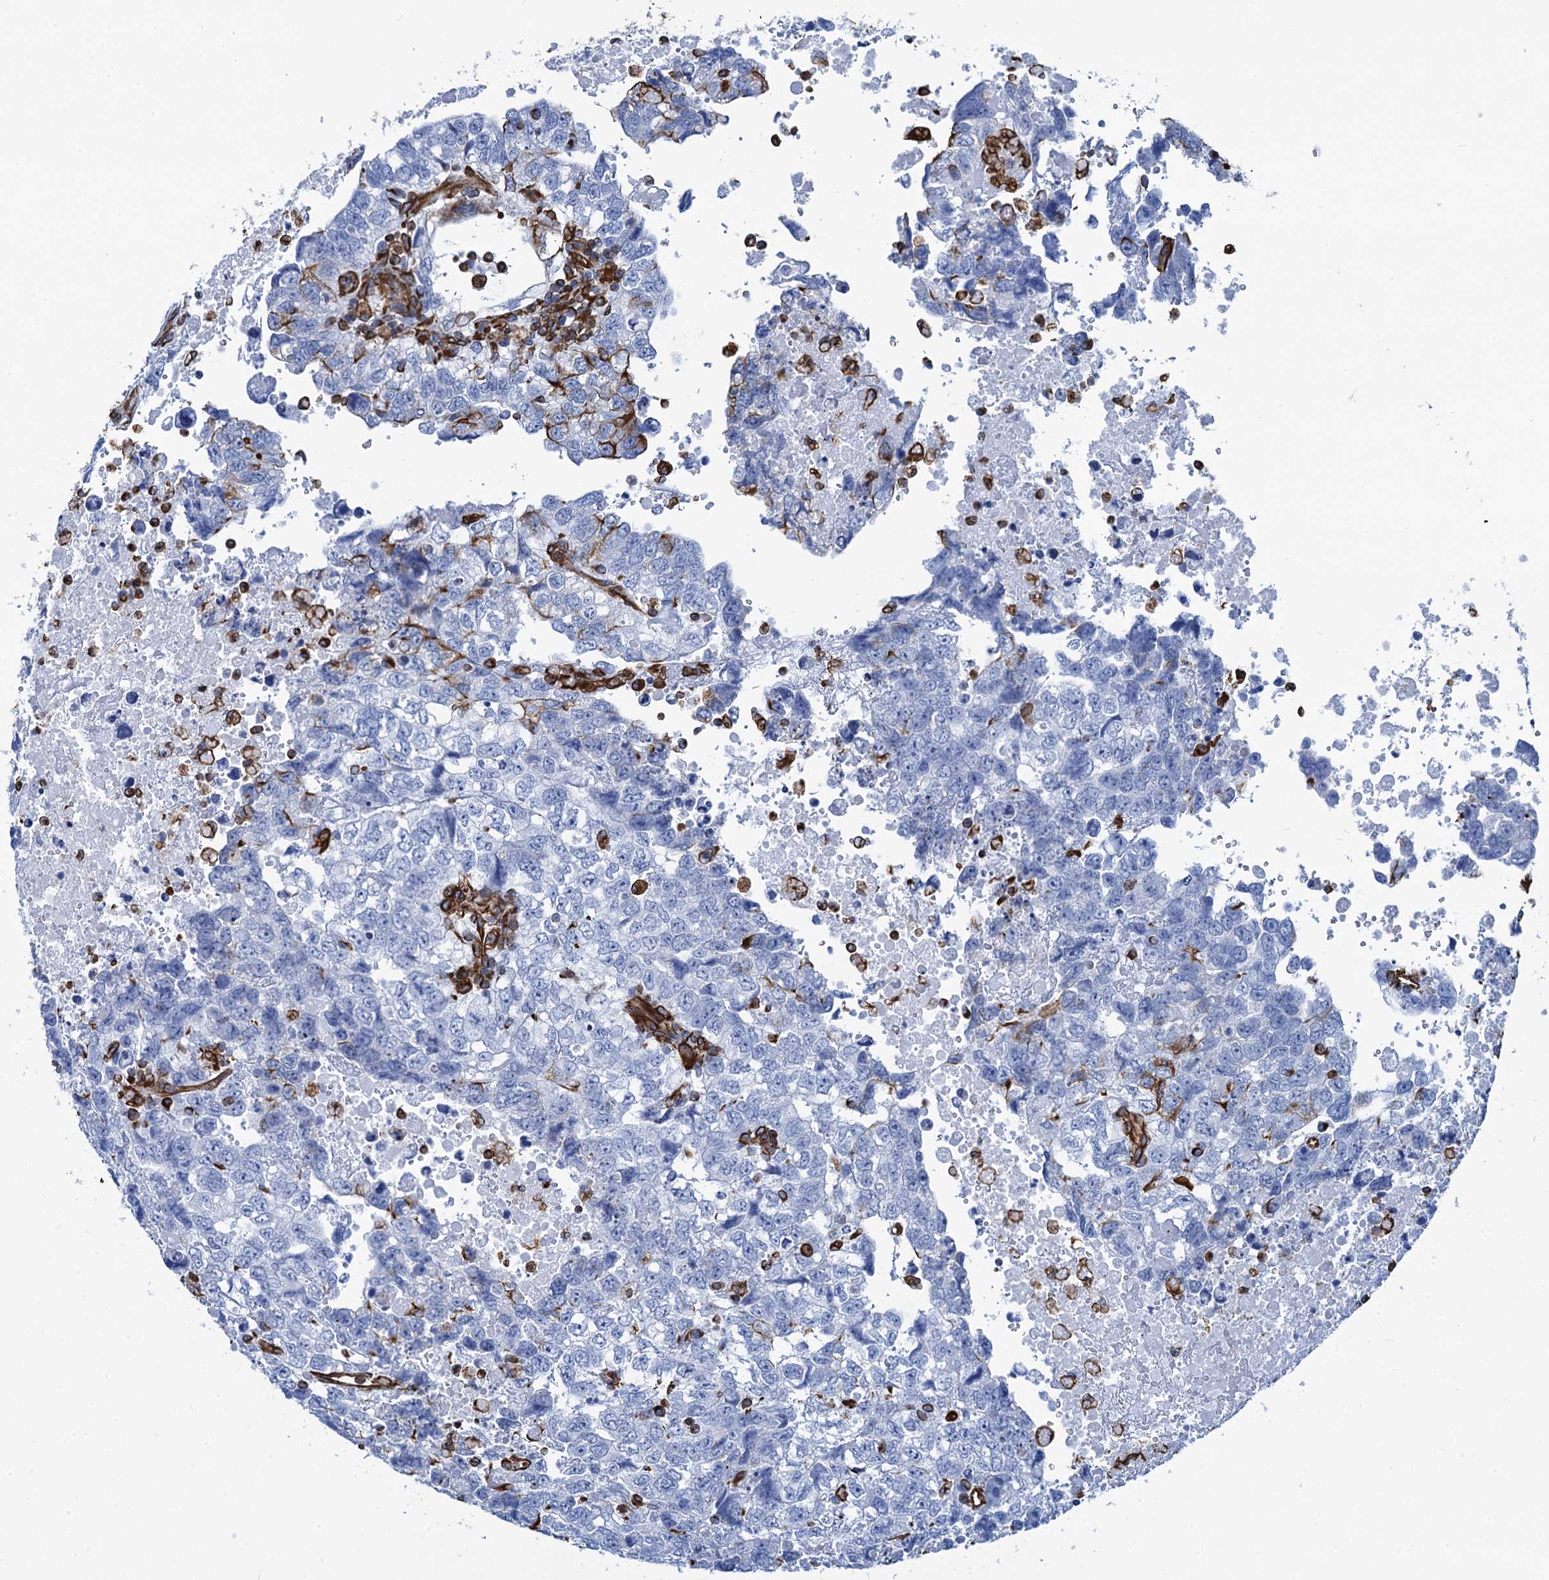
{"staining": {"intensity": "negative", "quantity": "none", "location": "none"}, "tissue": "testis cancer", "cell_type": "Tumor cells", "image_type": "cancer", "snomed": [{"axis": "morphology", "description": "Carcinoma, Embryonal, NOS"}, {"axis": "topography", "description": "Testis"}], "caption": "This is an immunohistochemistry (IHC) photomicrograph of human testis cancer (embryonal carcinoma). There is no expression in tumor cells.", "gene": "PGM2", "patient": {"sex": "male", "age": 37}}